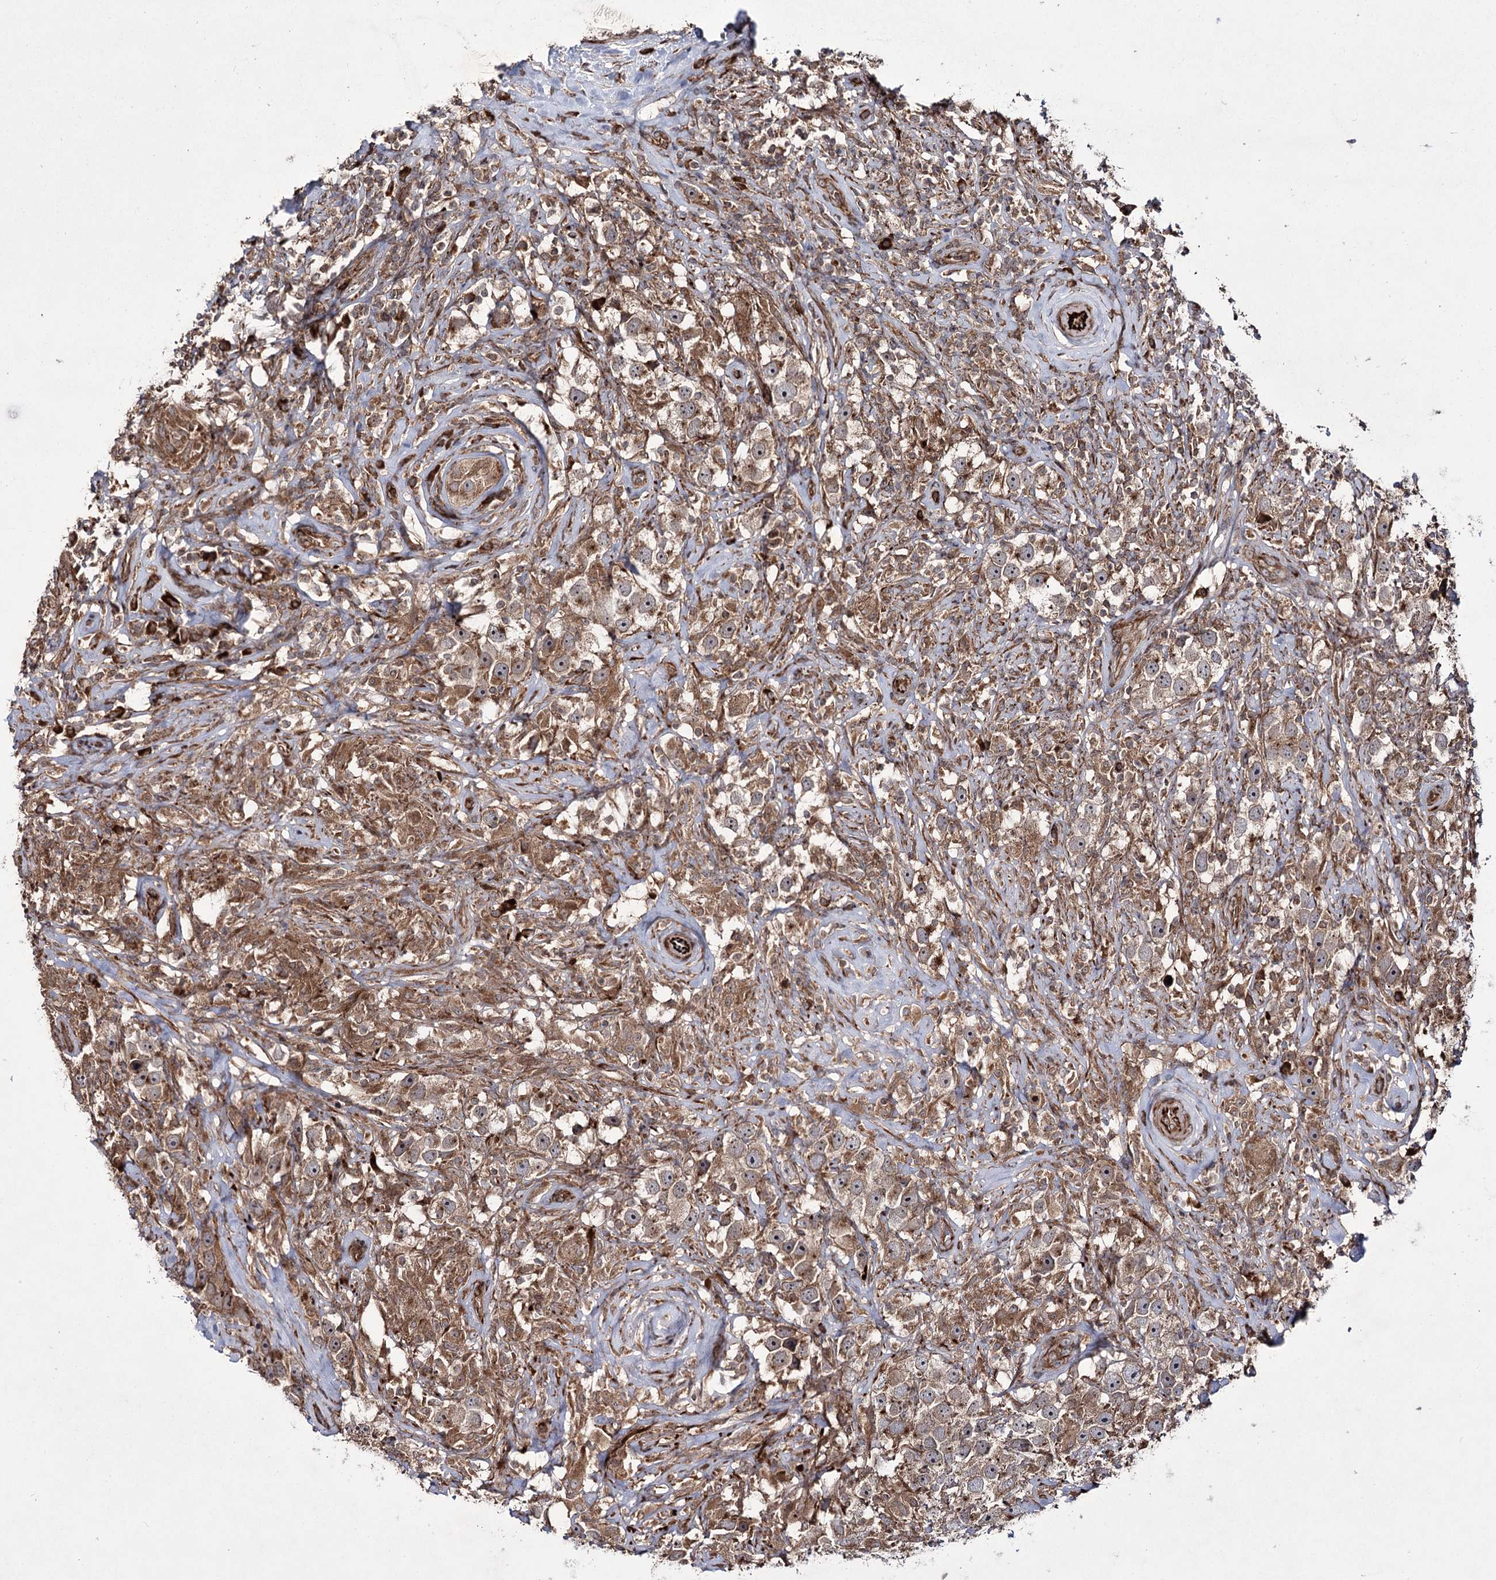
{"staining": {"intensity": "moderate", "quantity": ">75%", "location": "cytoplasmic/membranous"}, "tissue": "testis cancer", "cell_type": "Tumor cells", "image_type": "cancer", "snomed": [{"axis": "morphology", "description": "Seminoma, NOS"}, {"axis": "topography", "description": "Testis"}], "caption": "High-magnification brightfield microscopy of testis cancer stained with DAB (3,3'-diaminobenzidine) (brown) and counterstained with hematoxylin (blue). tumor cells exhibit moderate cytoplasmic/membranous staining is seen in approximately>75% of cells. The protein is stained brown, and the nuclei are stained in blue (DAB IHC with brightfield microscopy, high magnification).", "gene": "HECTD2", "patient": {"sex": "male", "age": 49}}